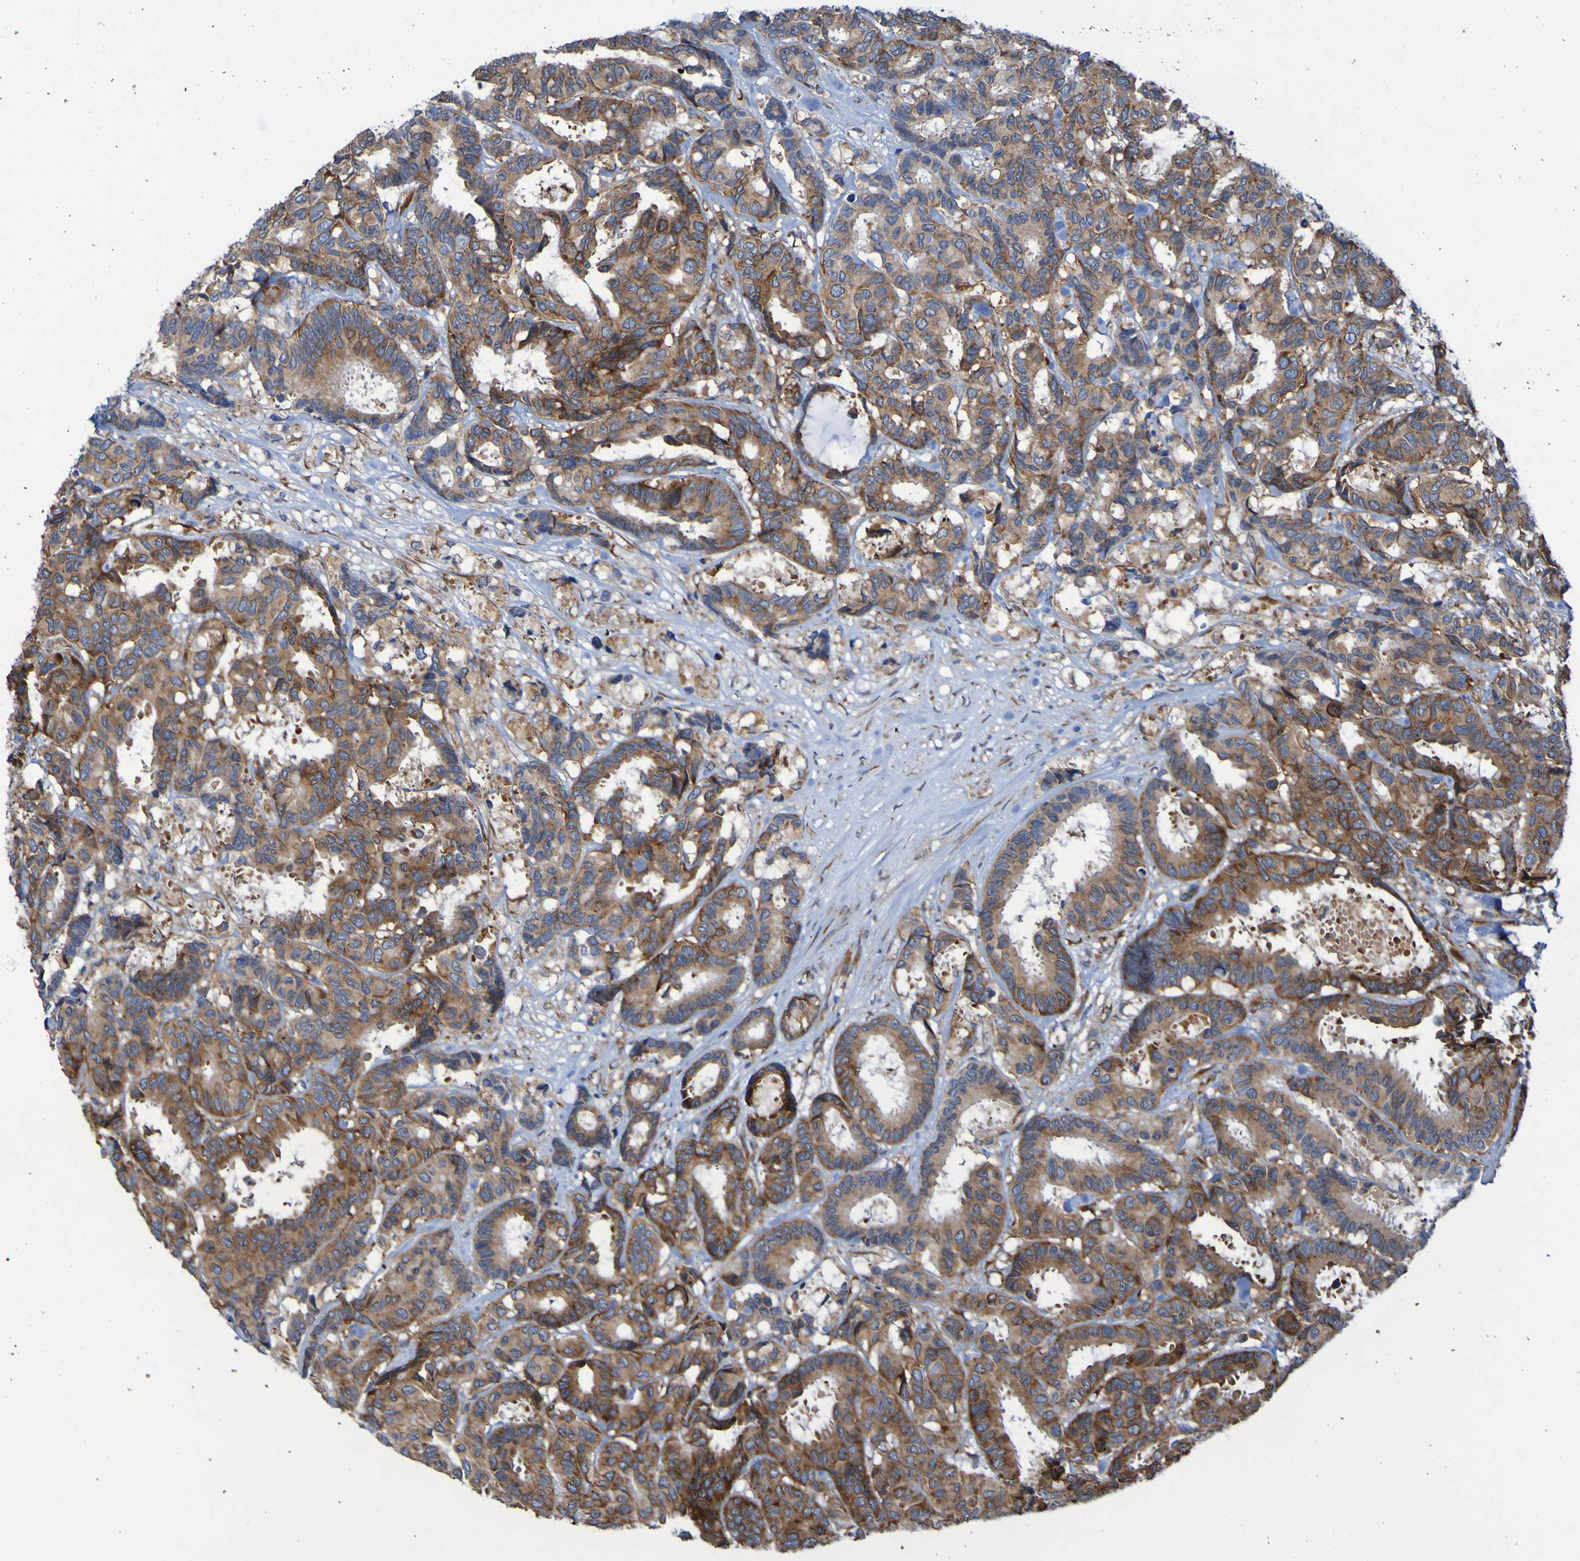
{"staining": {"intensity": "moderate", "quantity": ">75%", "location": "cytoplasmic/membranous"}, "tissue": "breast cancer", "cell_type": "Tumor cells", "image_type": "cancer", "snomed": [{"axis": "morphology", "description": "Duct carcinoma"}, {"axis": "topography", "description": "Breast"}], "caption": "DAB (3,3'-diaminobenzidine) immunohistochemical staining of intraductal carcinoma (breast) exhibits moderate cytoplasmic/membranous protein expression in about >75% of tumor cells.", "gene": "FKBP3", "patient": {"sex": "female", "age": 87}}